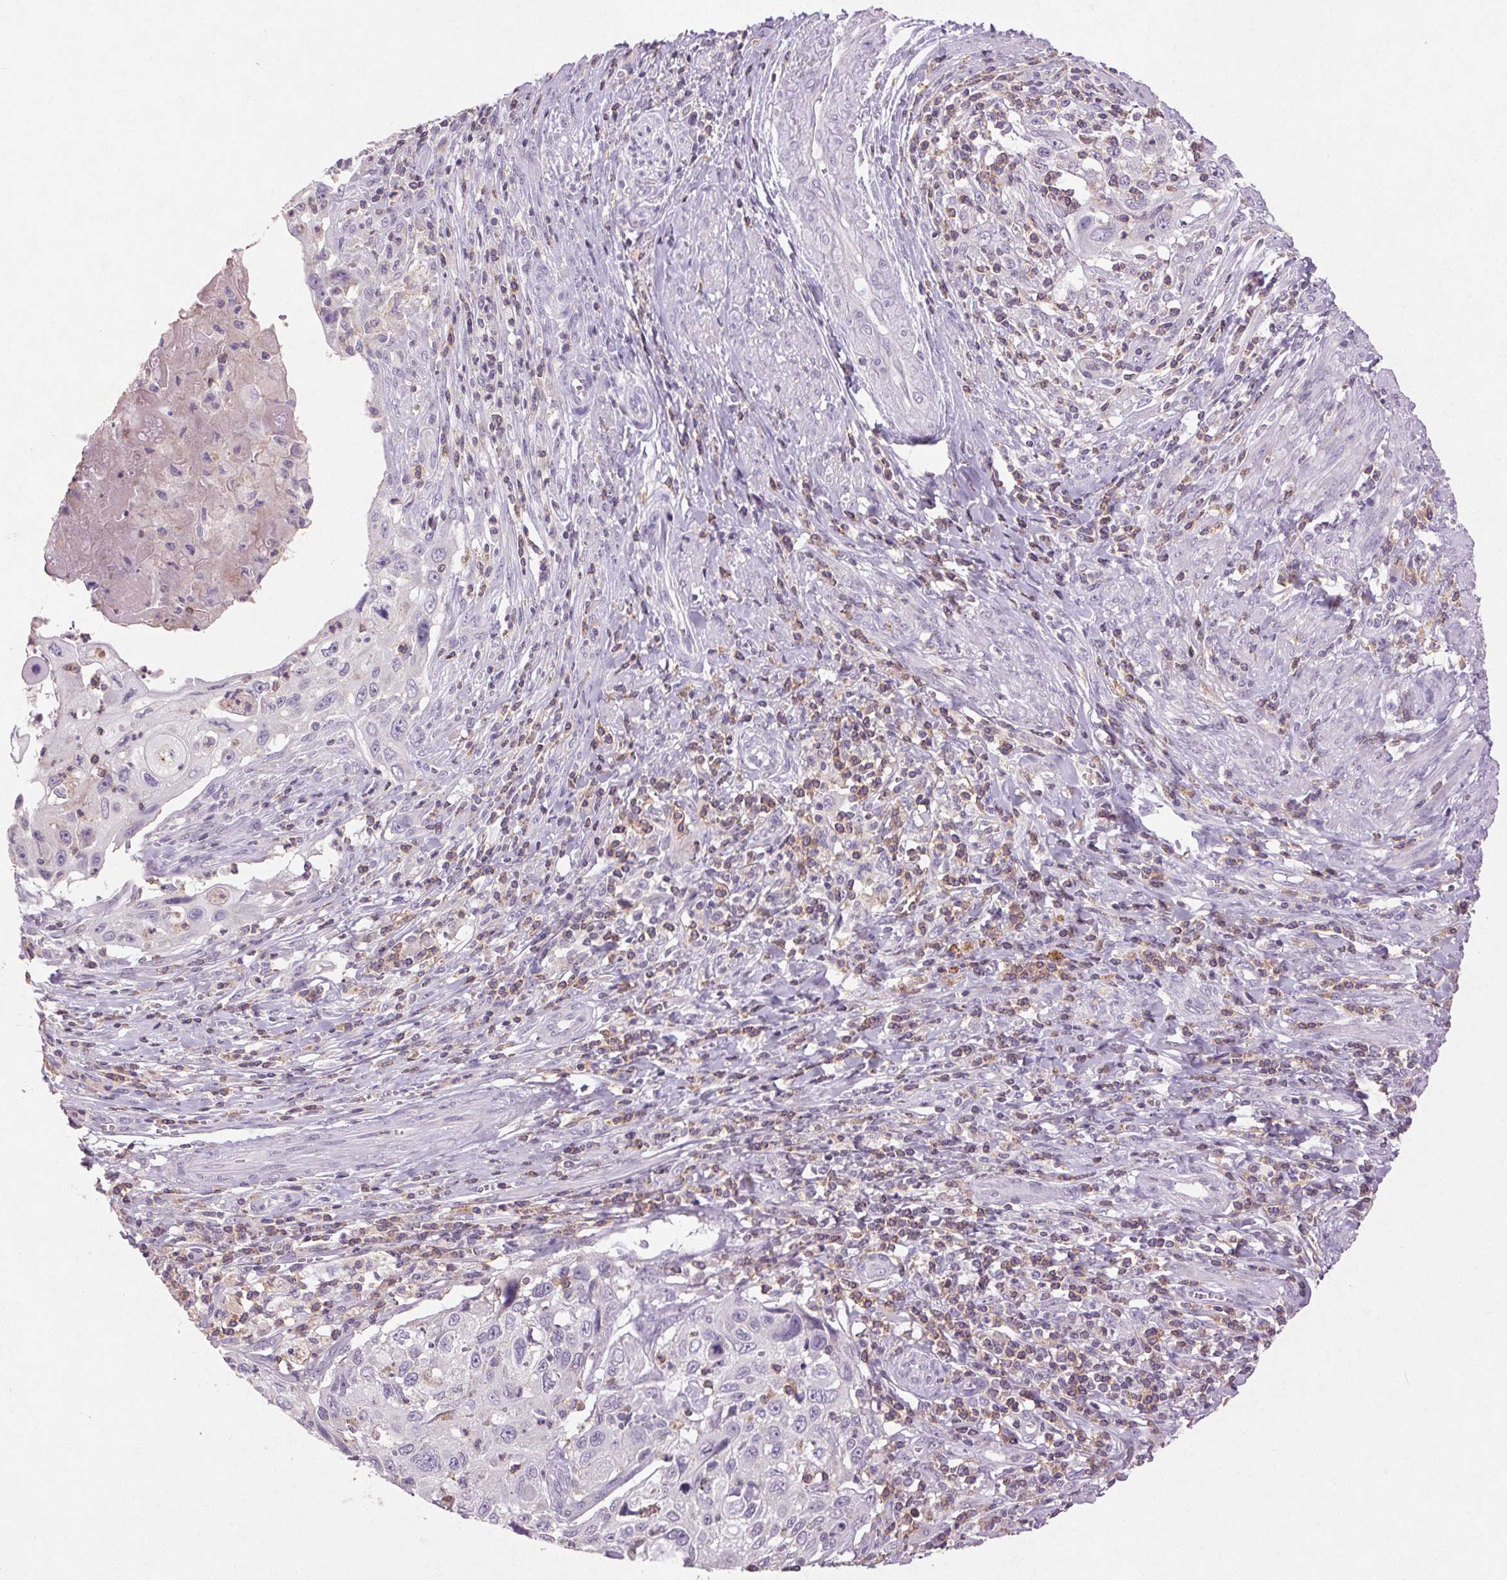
{"staining": {"intensity": "negative", "quantity": "none", "location": "none"}, "tissue": "cervical cancer", "cell_type": "Tumor cells", "image_type": "cancer", "snomed": [{"axis": "morphology", "description": "Squamous cell carcinoma, NOS"}, {"axis": "topography", "description": "Cervix"}], "caption": "An immunohistochemistry photomicrograph of cervical squamous cell carcinoma is shown. There is no staining in tumor cells of cervical squamous cell carcinoma.", "gene": "FNDC7", "patient": {"sex": "female", "age": 70}}